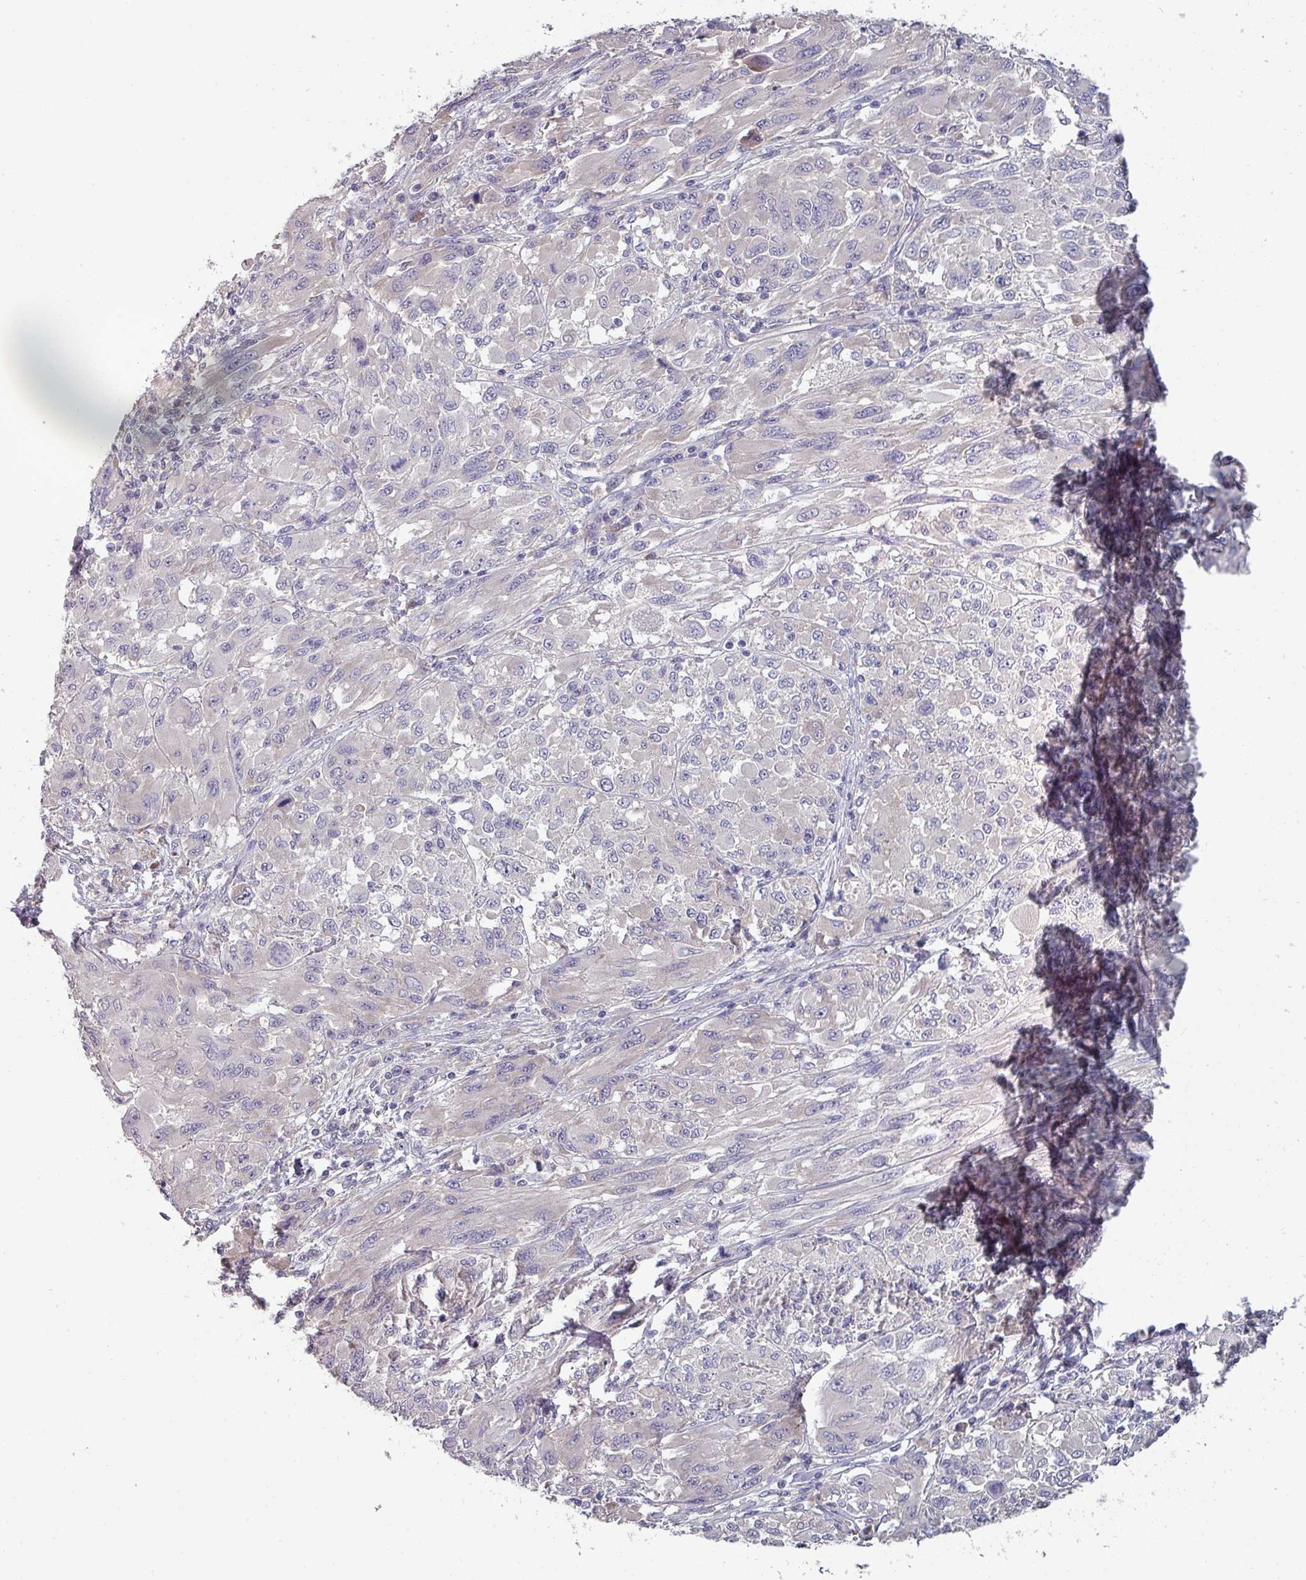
{"staining": {"intensity": "negative", "quantity": "none", "location": "none"}, "tissue": "melanoma", "cell_type": "Tumor cells", "image_type": "cancer", "snomed": [{"axis": "morphology", "description": "Malignant melanoma, NOS"}, {"axis": "topography", "description": "Skin"}], "caption": "Melanoma was stained to show a protein in brown. There is no significant staining in tumor cells.", "gene": "PRAMEF8", "patient": {"sex": "female", "age": 91}}